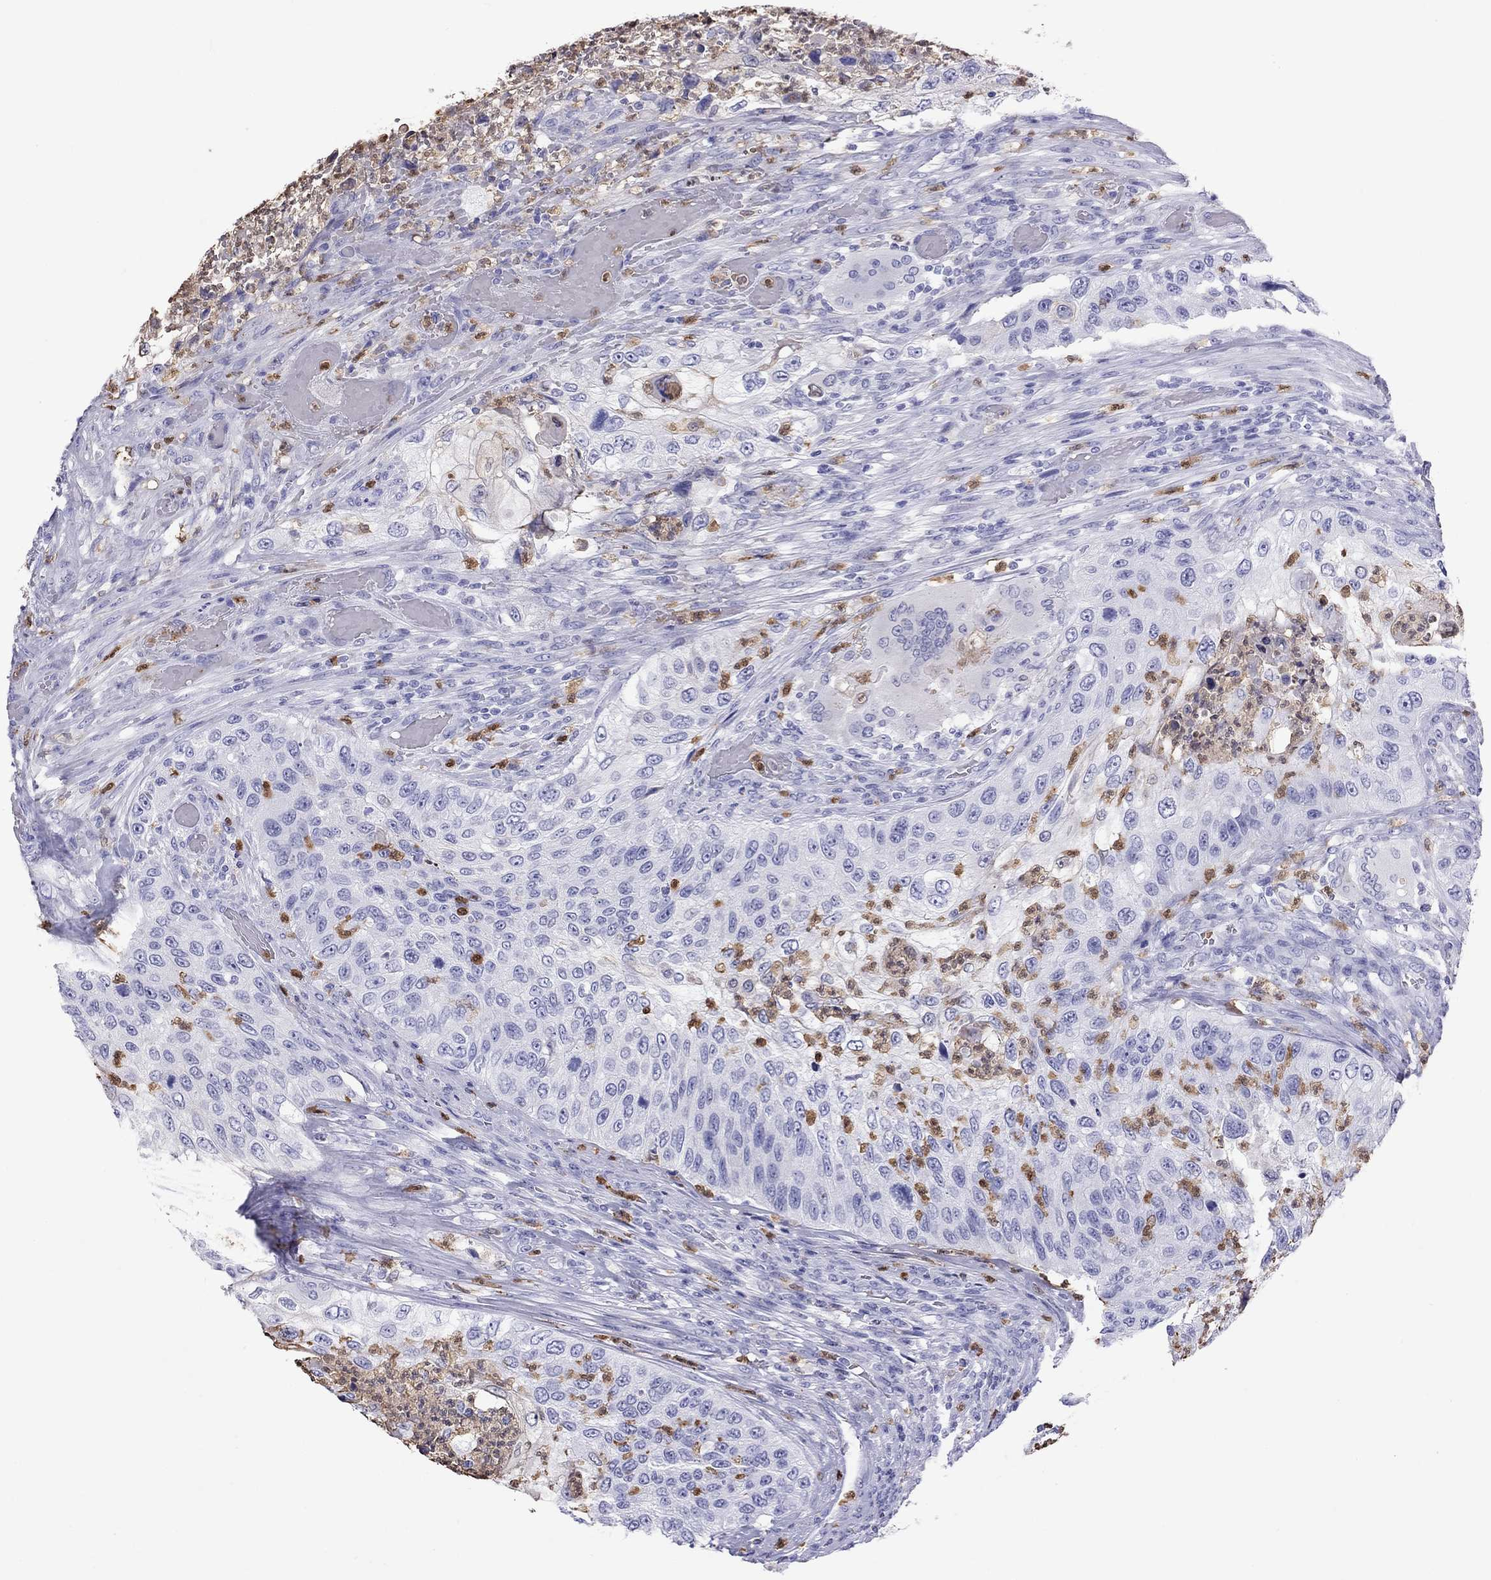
{"staining": {"intensity": "negative", "quantity": "none", "location": "none"}, "tissue": "urothelial cancer", "cell_type": "Tumor cells", "image_type": "cancer", "snomed": [{"axis": "morphology", "description": "Urothelial carcinoma, High grade"}, {"axis": "topography", "description": "Urinary bladder"}], "caption": "High magnification brightfield microscopy of high-grade urothelial carcinoma stained with DAB (brown) and counterstained with hematoxylin (blue): tumor cells show no significant positivity.", "gene": "SLAMF1", "patient": {"sex": "female", "age": 60}}